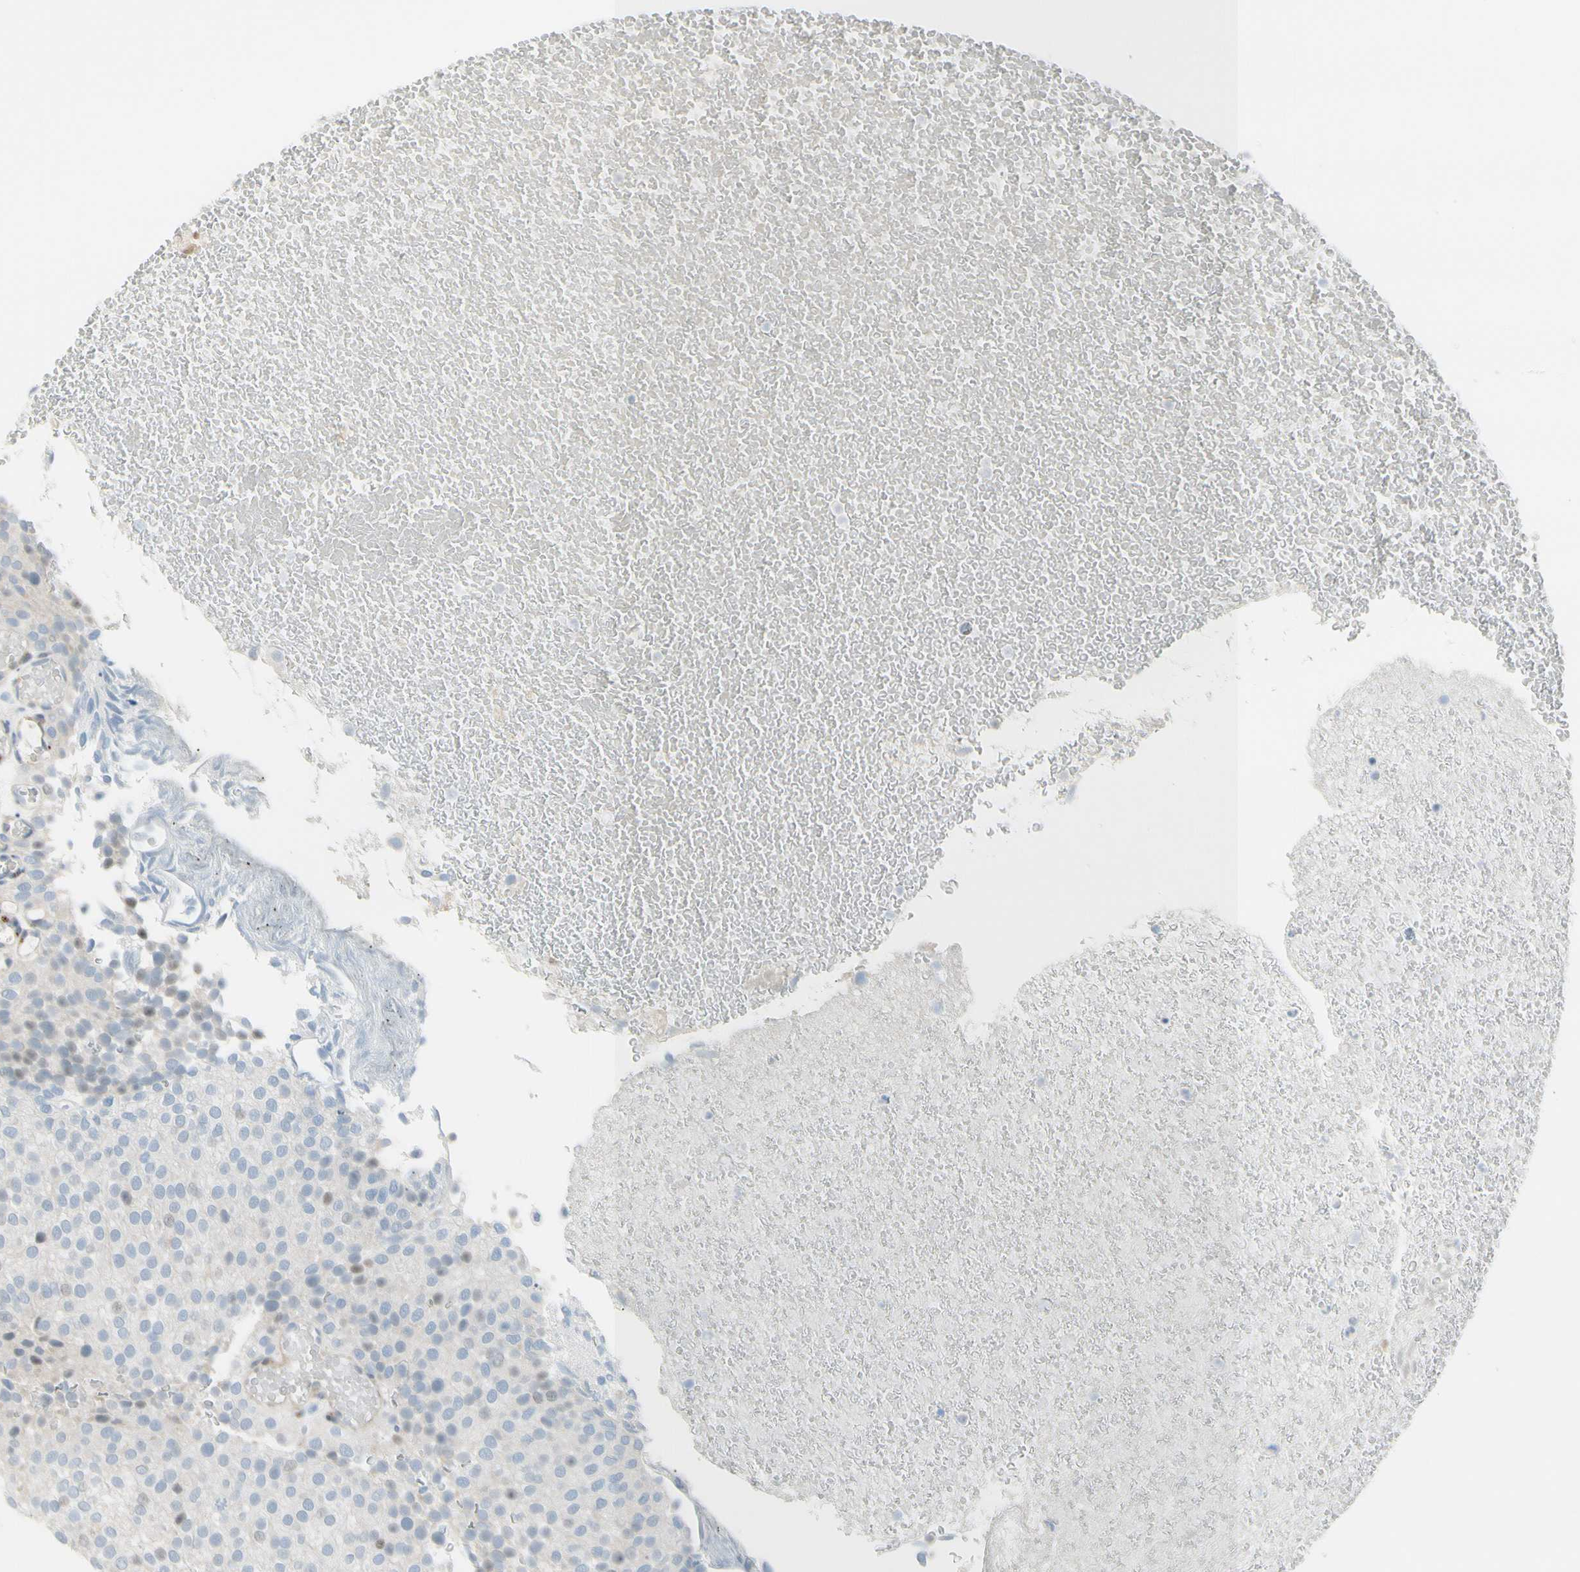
{"staining": {"intensity": "negative", "quantity": "none", "location": "none"}, "tissue": "urothelial cancer", "cell_type": "Tumor cells", "image_type": "cancer", "snomed": [{"axis": "morphology", "description": "Urothelial carcinoma, Low grade"}, {"axis": "topography", "description": "Urinary bladder"}], "caption": "This is an immunohistochemistry image of human urothelial cancer. There is no staining in tumor cells.", "gene": "B4GALNT1", "patient": {"sex": "male", "age": 78}}